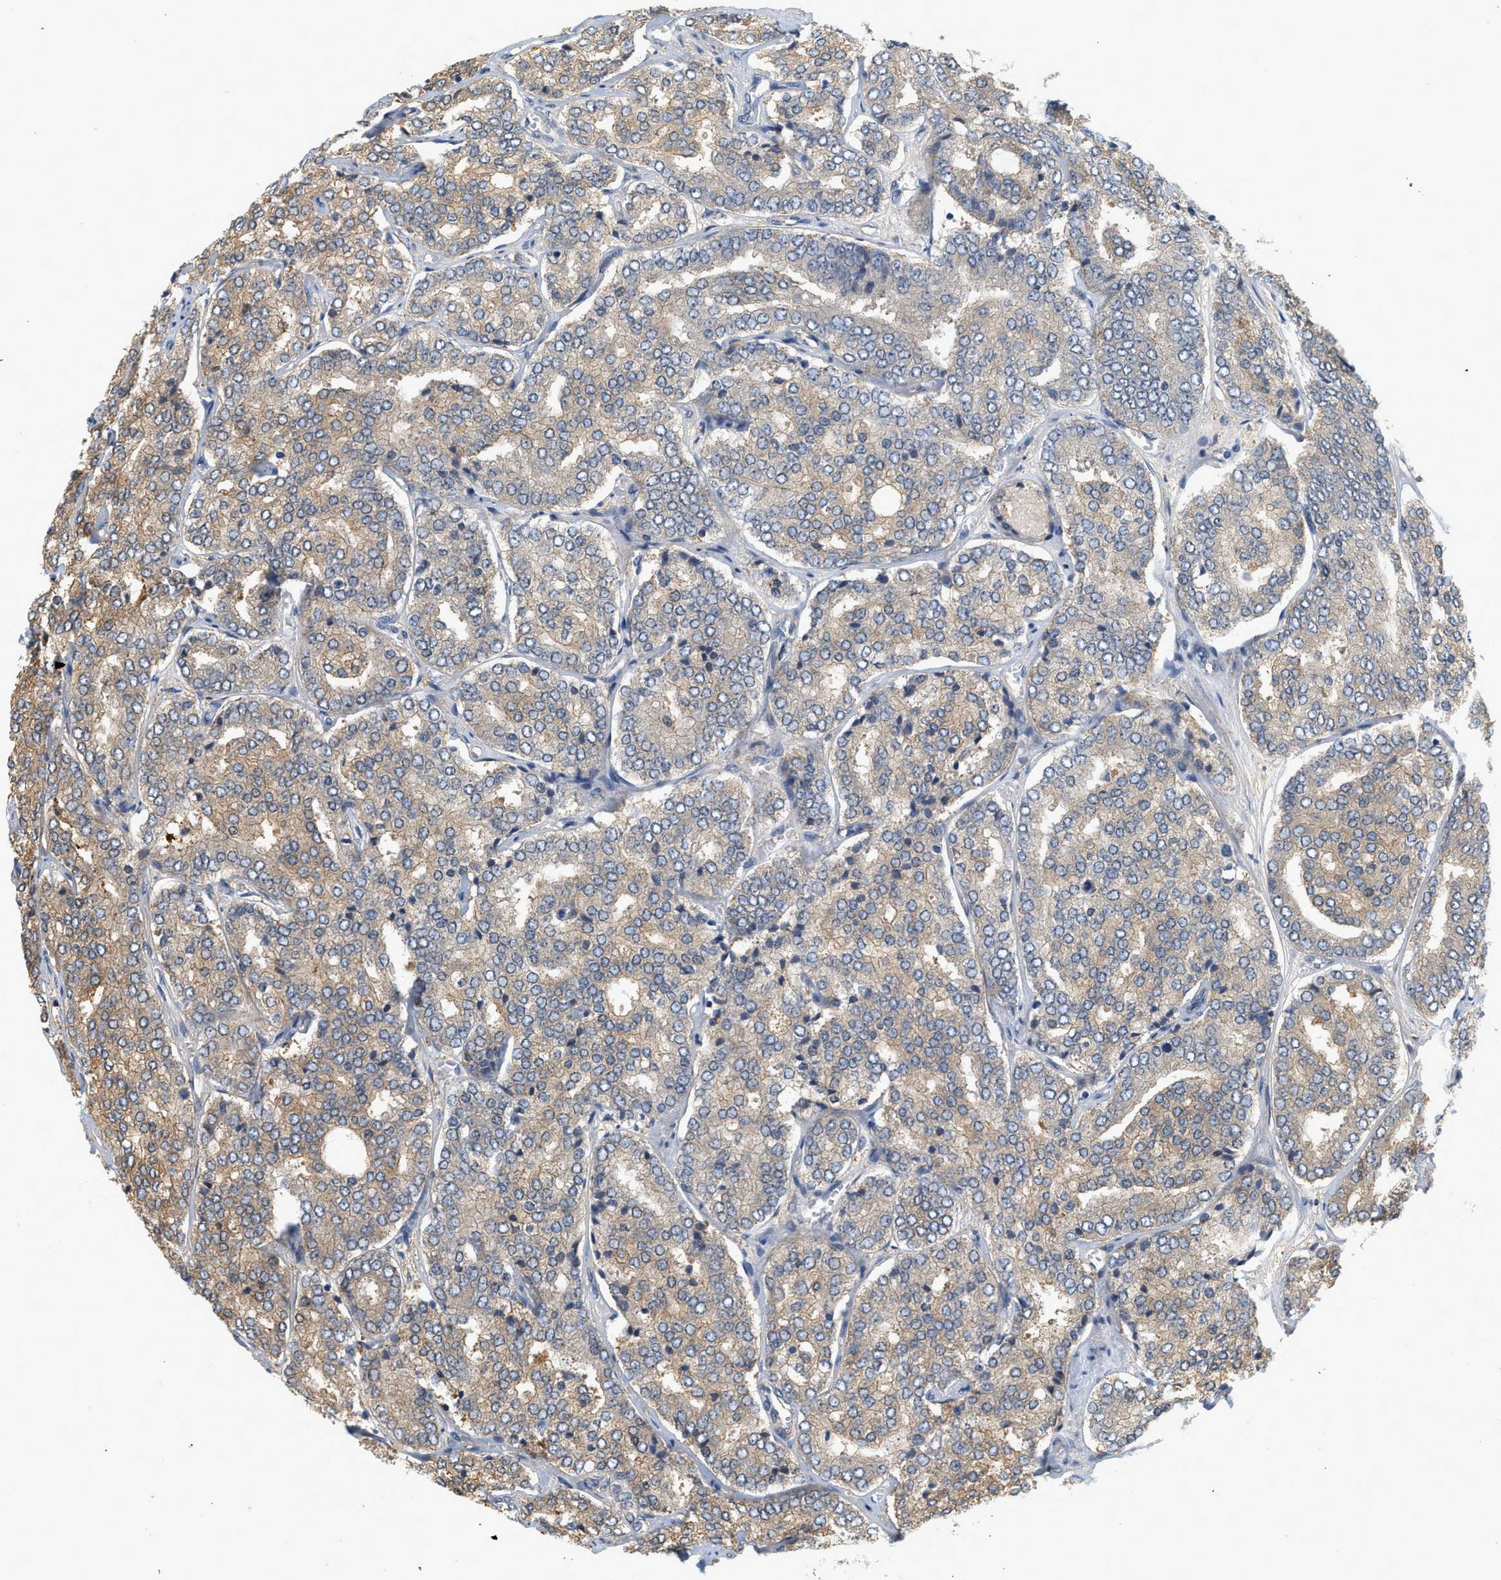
{"staining": {"intensity": "weak", "quantity": ">75%", "location": "cytoplasmic/membranous"}, "tissue": "prostate cancer", "cell_type": "Tumor cells", "image_type": "cancer", "snomed": [{"axis": "morphology", "description": "Adenocarcinoma, High grade"}, {"axis": "topography", "description": "Prostate"}], "caption": "A photomicrograph showing weak cytoplasmic/membranous positivity in approximately >75% of tumor cells in prostate adenocarcinoma (high-grade), as visualized by brown immunohistochemical staining.", "gene": "CTXN1", "patient": {"sex": "male", "age": 65}}